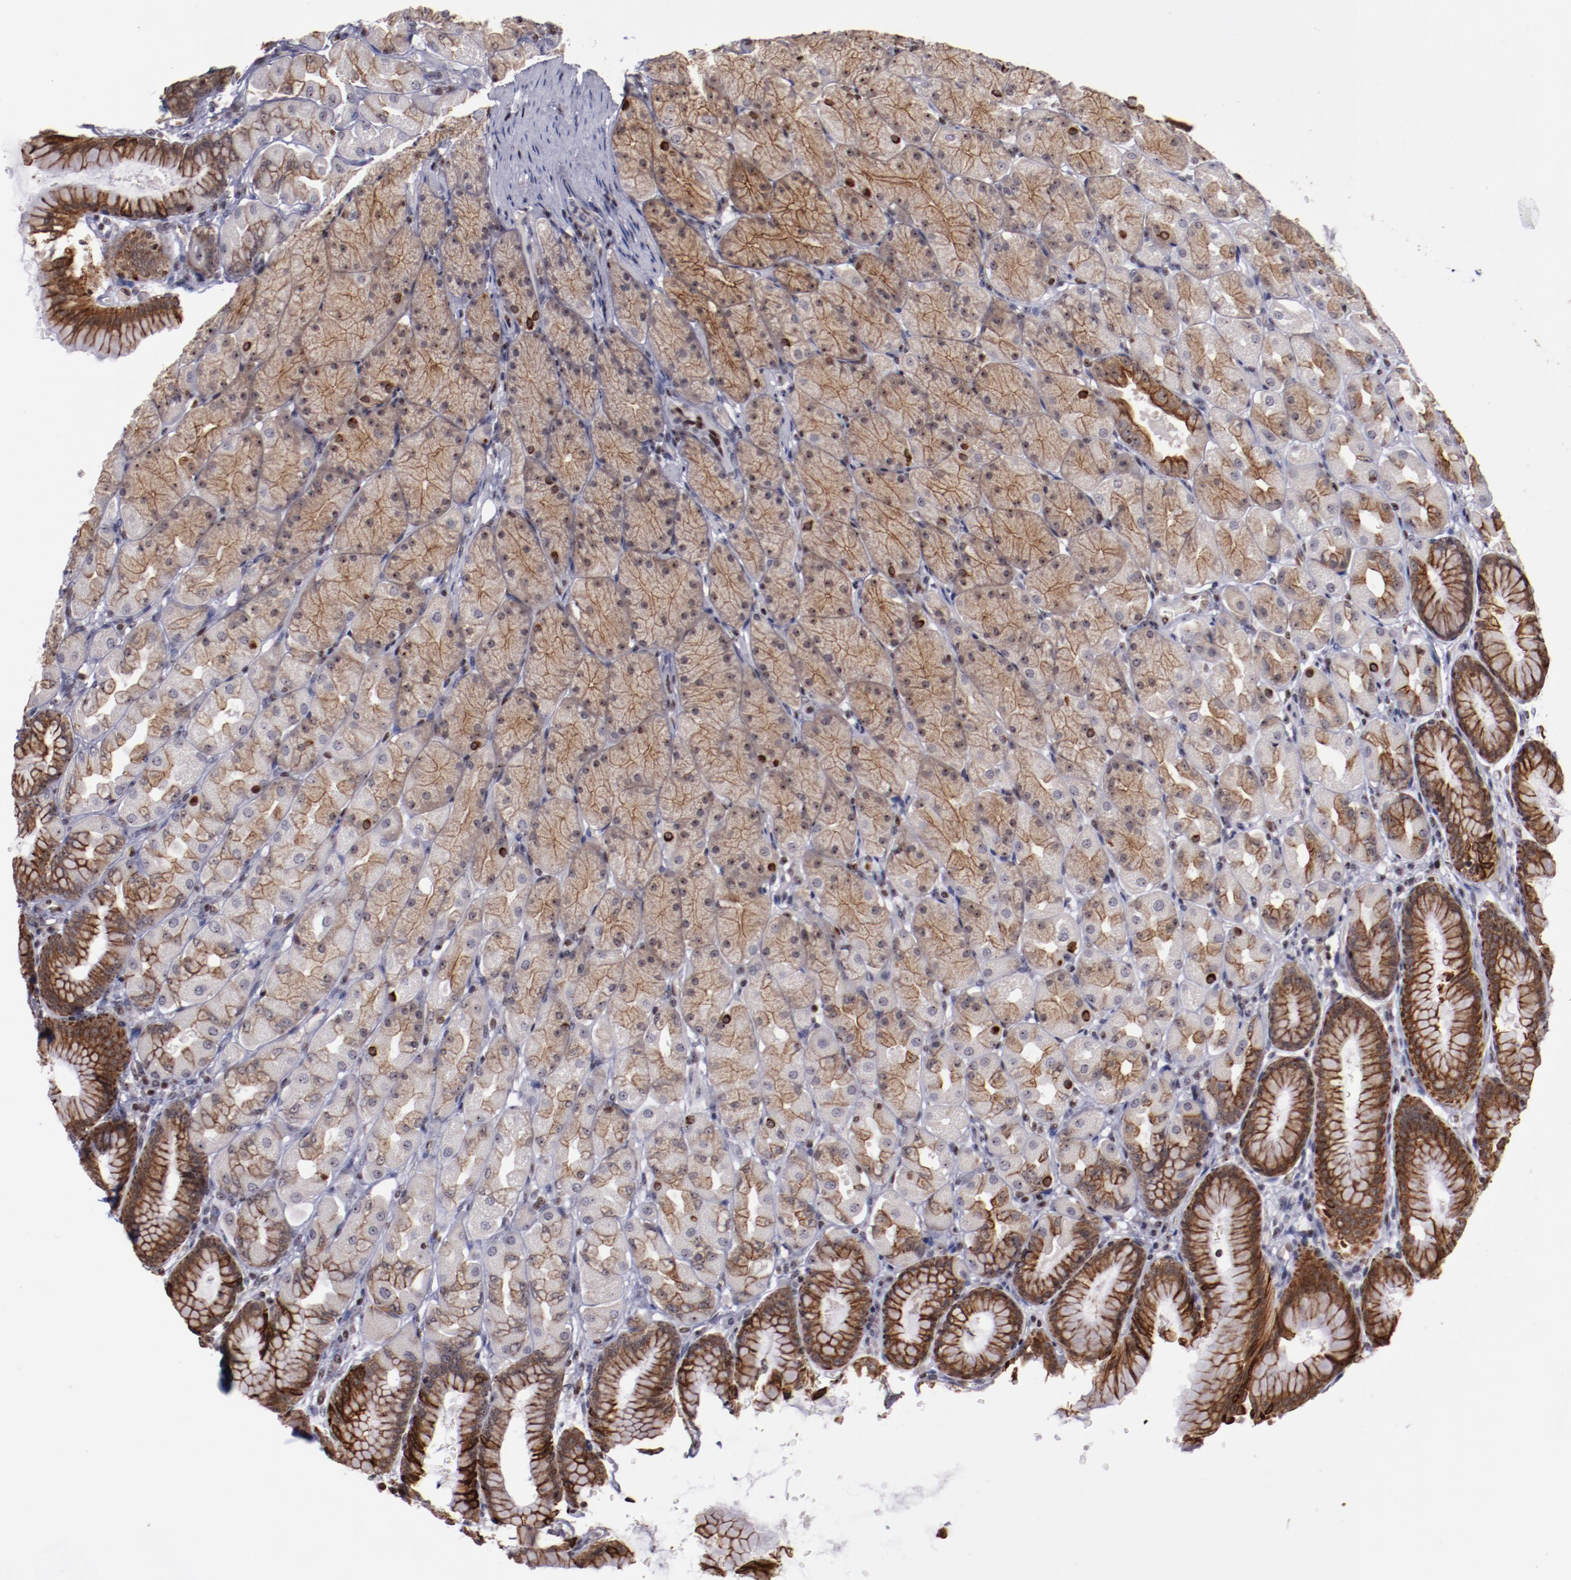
{"staining": {"intensity": "moderate", "quantity": "25%-75%", "location": "cytoplasmic/membranous,nuclear"}, "tissue": "stomach", "cell_type": "Glandular cells", "image_type": "normal", "snomed": [{"axis": "morphology", "description": "Normal tissue, NOS"}, {"axis": "topography", "description": "Stomach, upper"}], "caption": "Human stomach stained with a brown dye displays moderate cytoplasmic/membranous,nuclear positive expression in approximately 25%-75% of glandular cells.", "gene": "DDX24", "patient": {"sex": "female", "age": 56}}